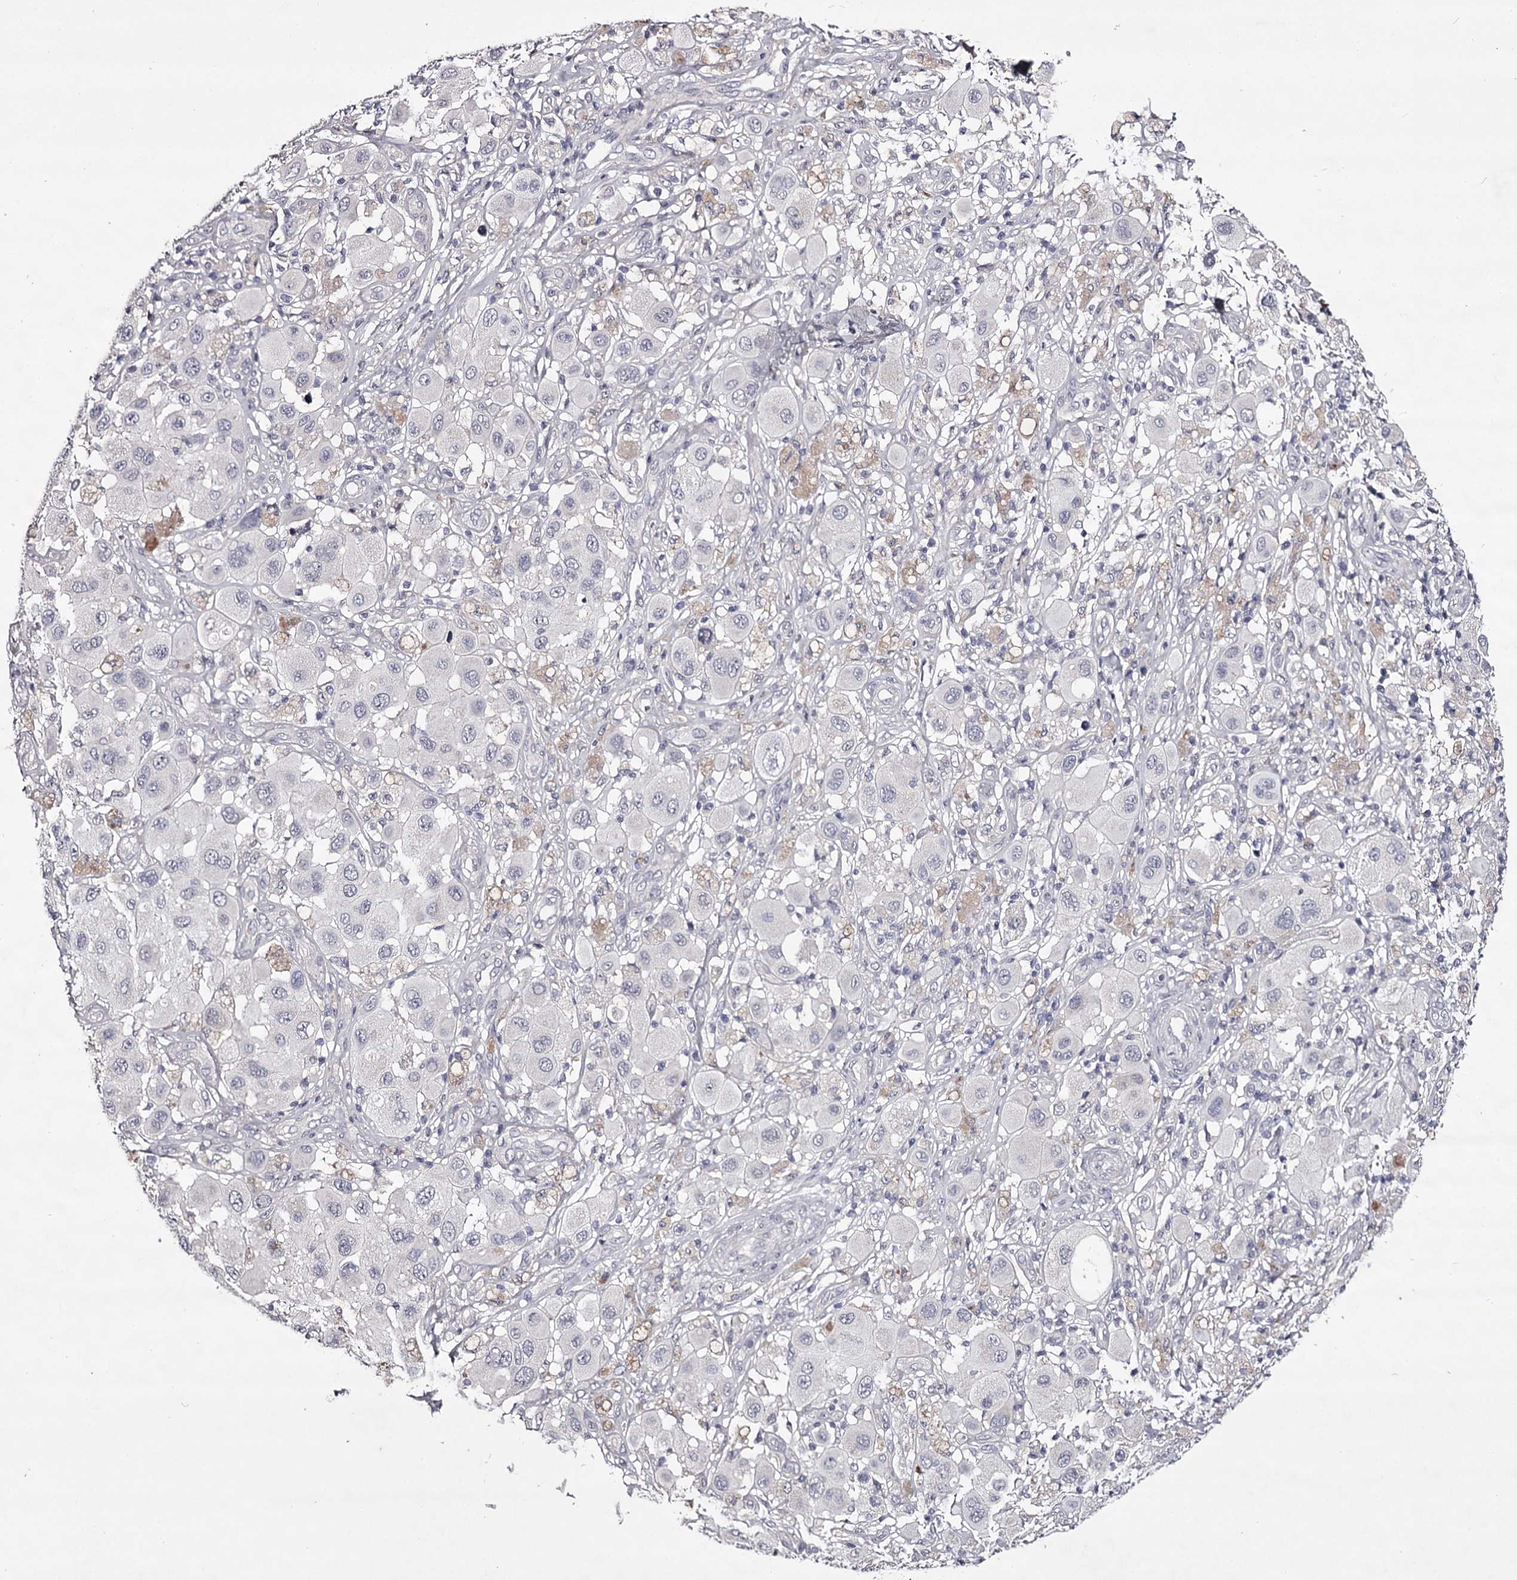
{"staining": {"intensity": "negative", "quantity": "none", "location": "none"}, "tissue": "melanoma", "cell_type": "Tumor cells", "image_type": "cancer", "snomed": [{"axis": "morphology", "description": "Malignant melanoma, Metastatic site"}, {"axis": "topography", "description": "Skin"}], "caption": "This is an immunohistochemistry histopathology image of melanoma. There is no expression in tumor cells.", "gene": "PRM2", "patient": {"sex": "male", "age": 41}}